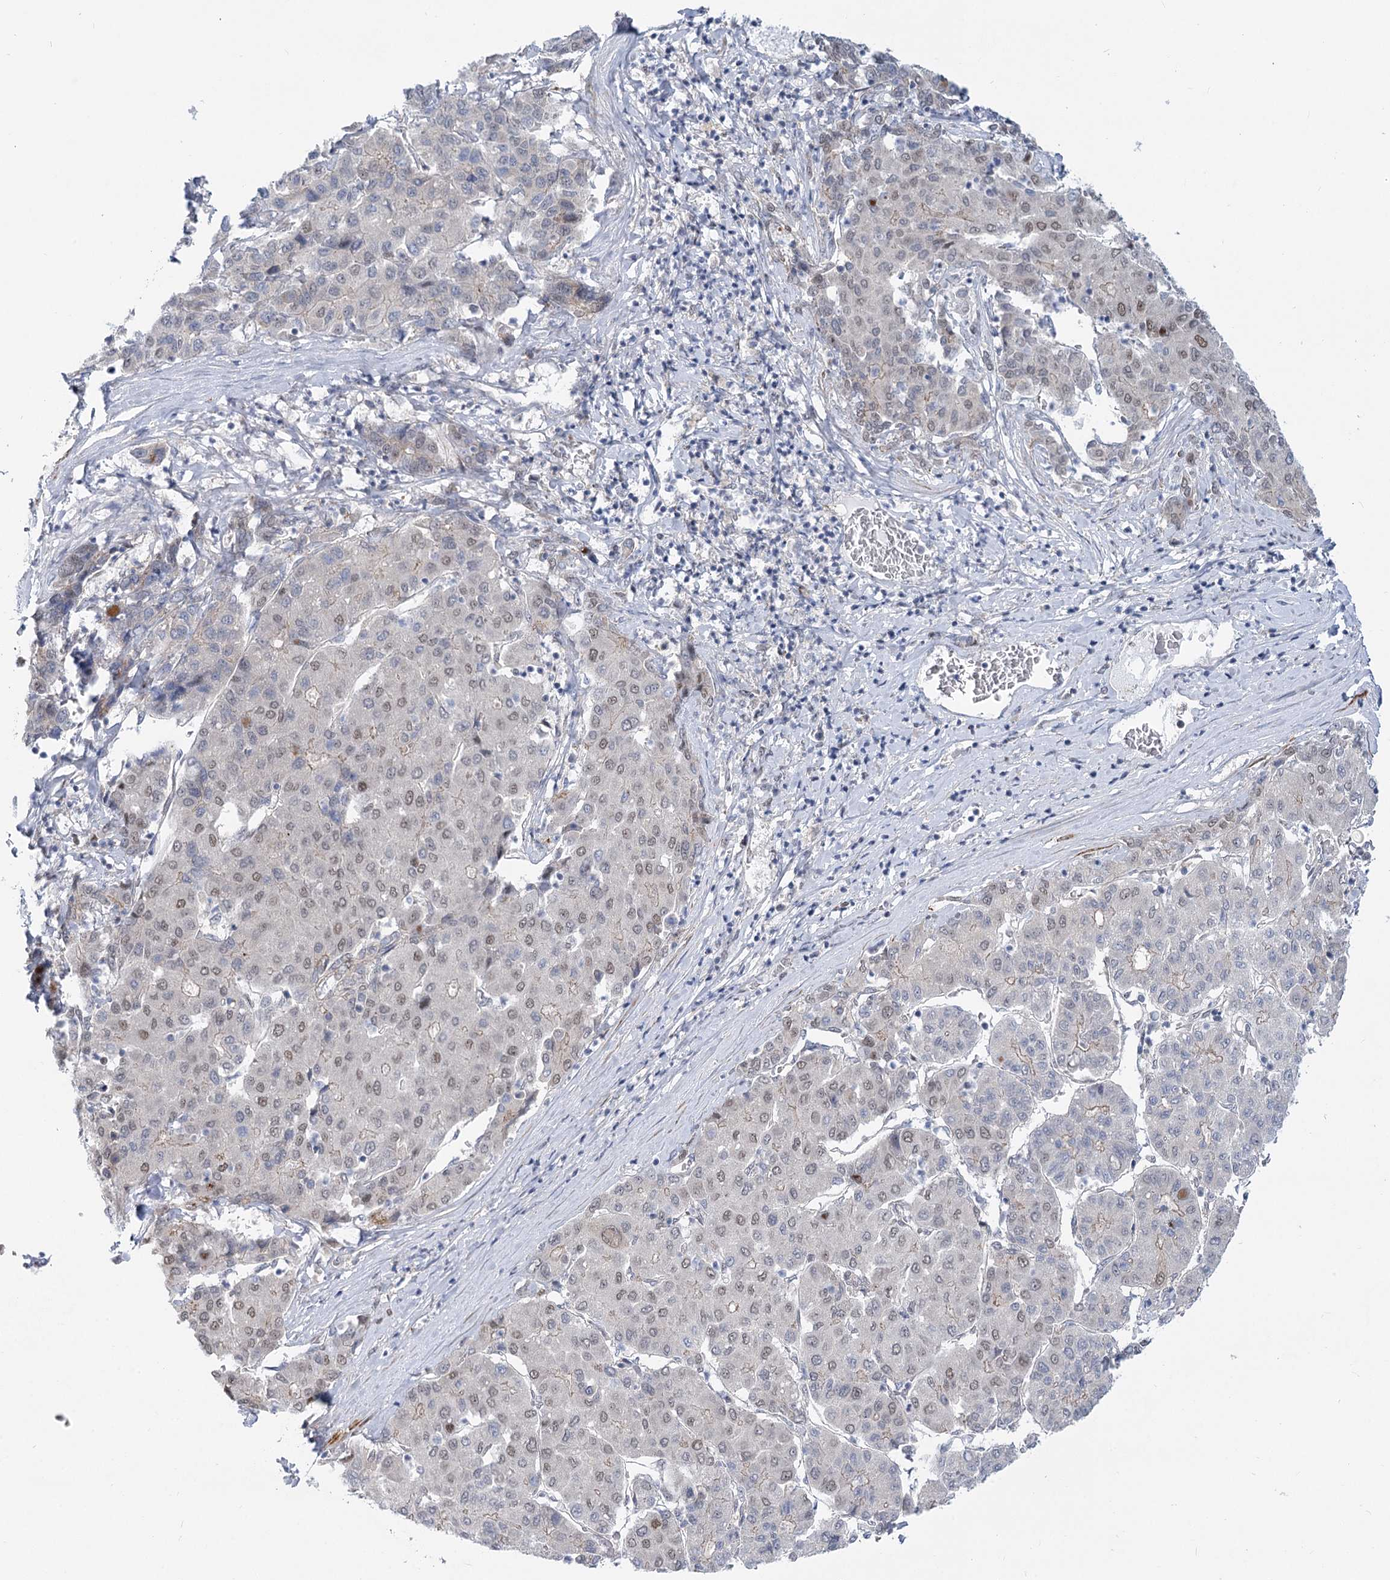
{"staining": {"intensity": "weak", "quantity": ">75%", "location": "cytoplasmic/membranous,nuclear"}, "tissue": "liver cancer", "cell_type": "Tumor cells", "image_type": "cancer", "snomed": [{"axis": "morphology", "description": "Carcinoma, Hepatocellular, NOS"}, {"axis": "topography", "description": "Liver"}], "caption": "Hepatocellular carcinoma (liver) stained with DAB IHC displays low levels of weak cytoplasmic/membranous and nuclear staining in approximately >75% of tumor cells.", "gene": "ARSI", "patient": {"sex": "male", "age": 65}}